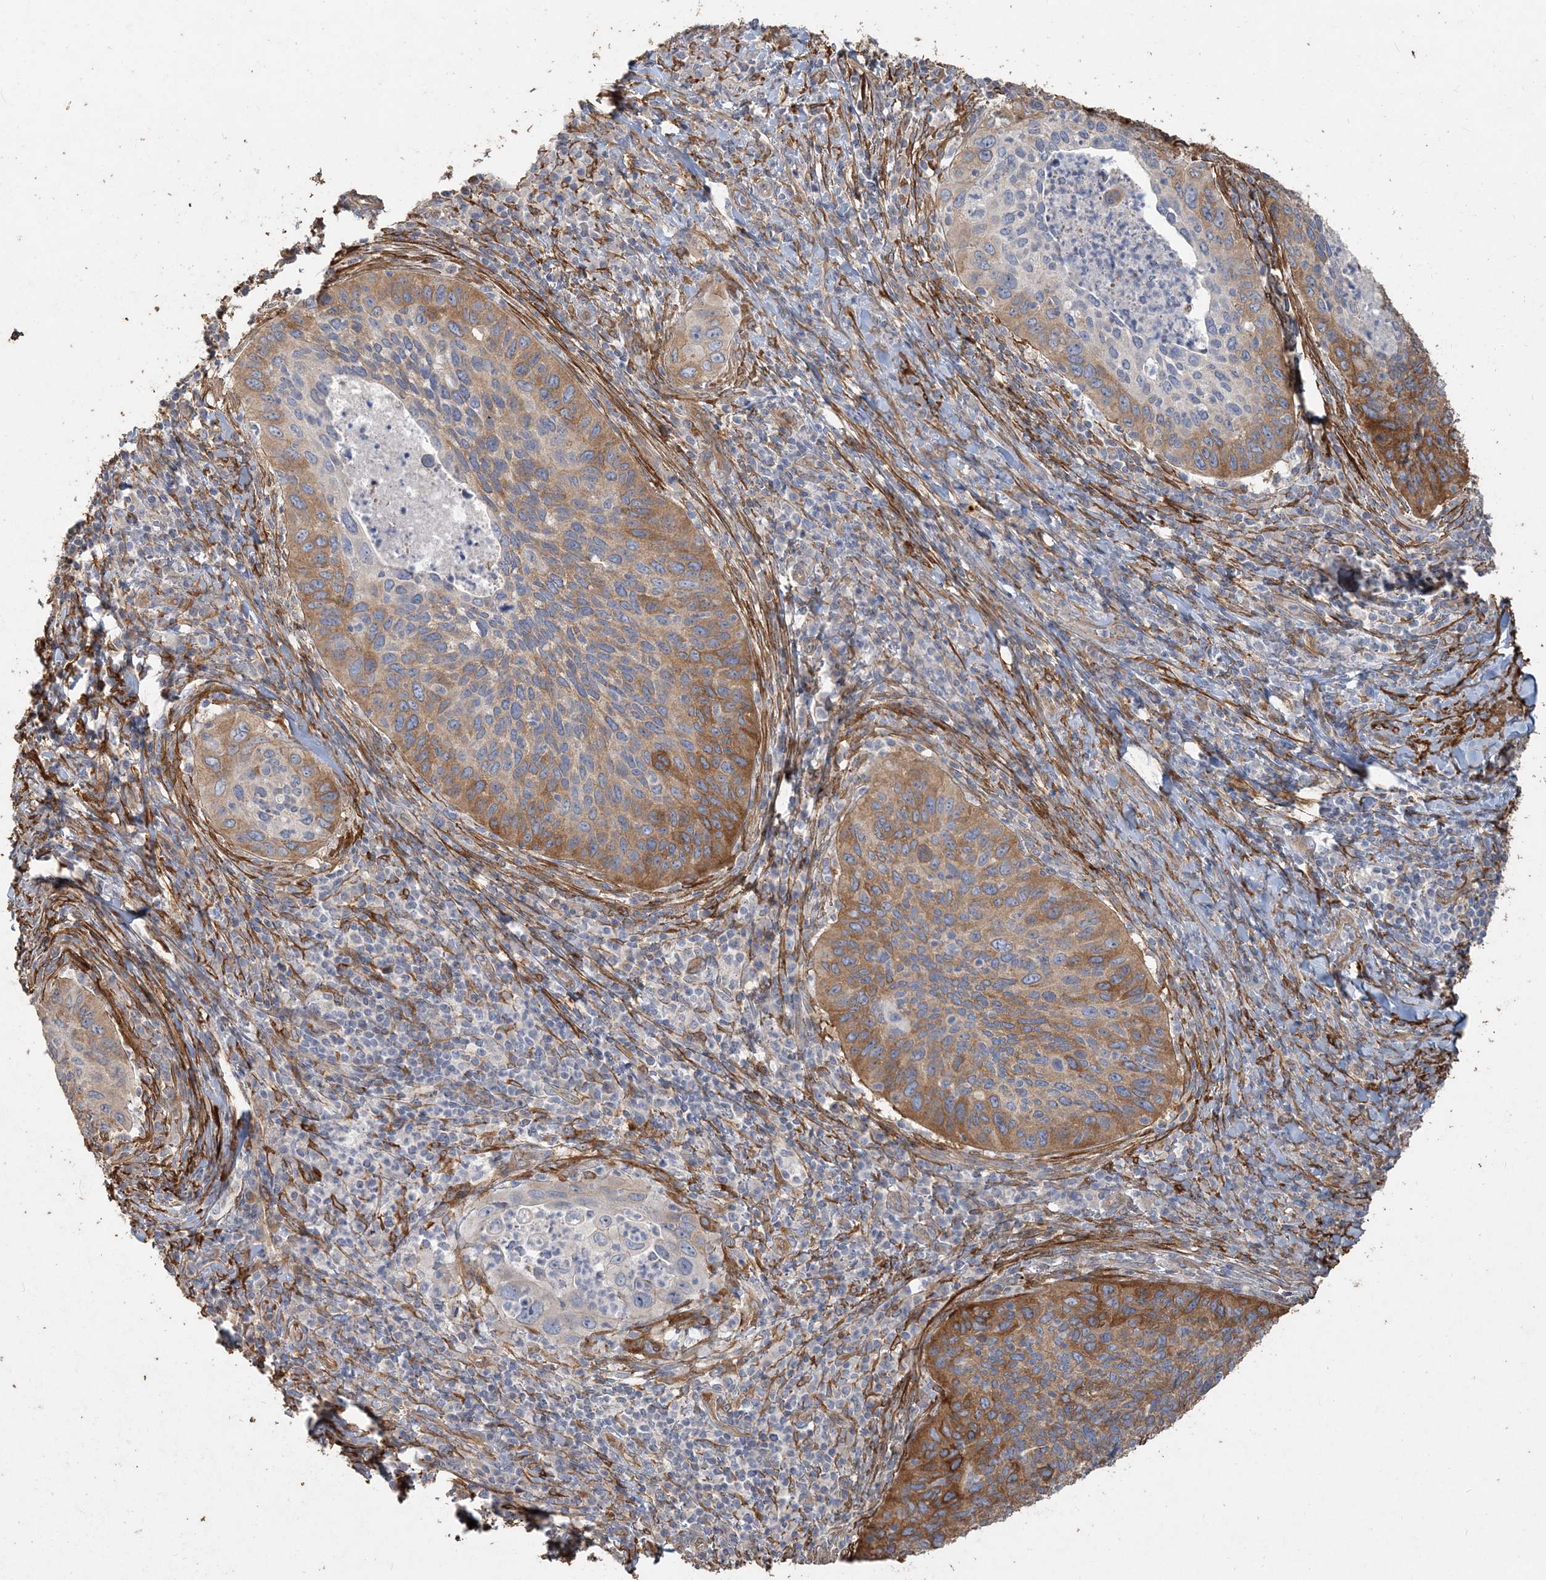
{"staining": {"intensity": "moderate", "quantity": ">75%", "location": "cytoplasmic/membranous"}, "tissue": "cervical cancer", "cell_type": "Tumor cells", "image_type": "cancer", "snomed": [{"axis": "morphology", "description": "Squamous cell carcinoma, NOS"}, {"axis": "topography", "description": "Cervix"}], "caption": "Immunohistochemical staining of human cervical cancer demonstrates medium levels of moderate cytoplasmic/membranous protein positivity in approximately >75% of tumor cells.", "gene": "RNF145", "patient": {"sex": "female", "age": 38}}